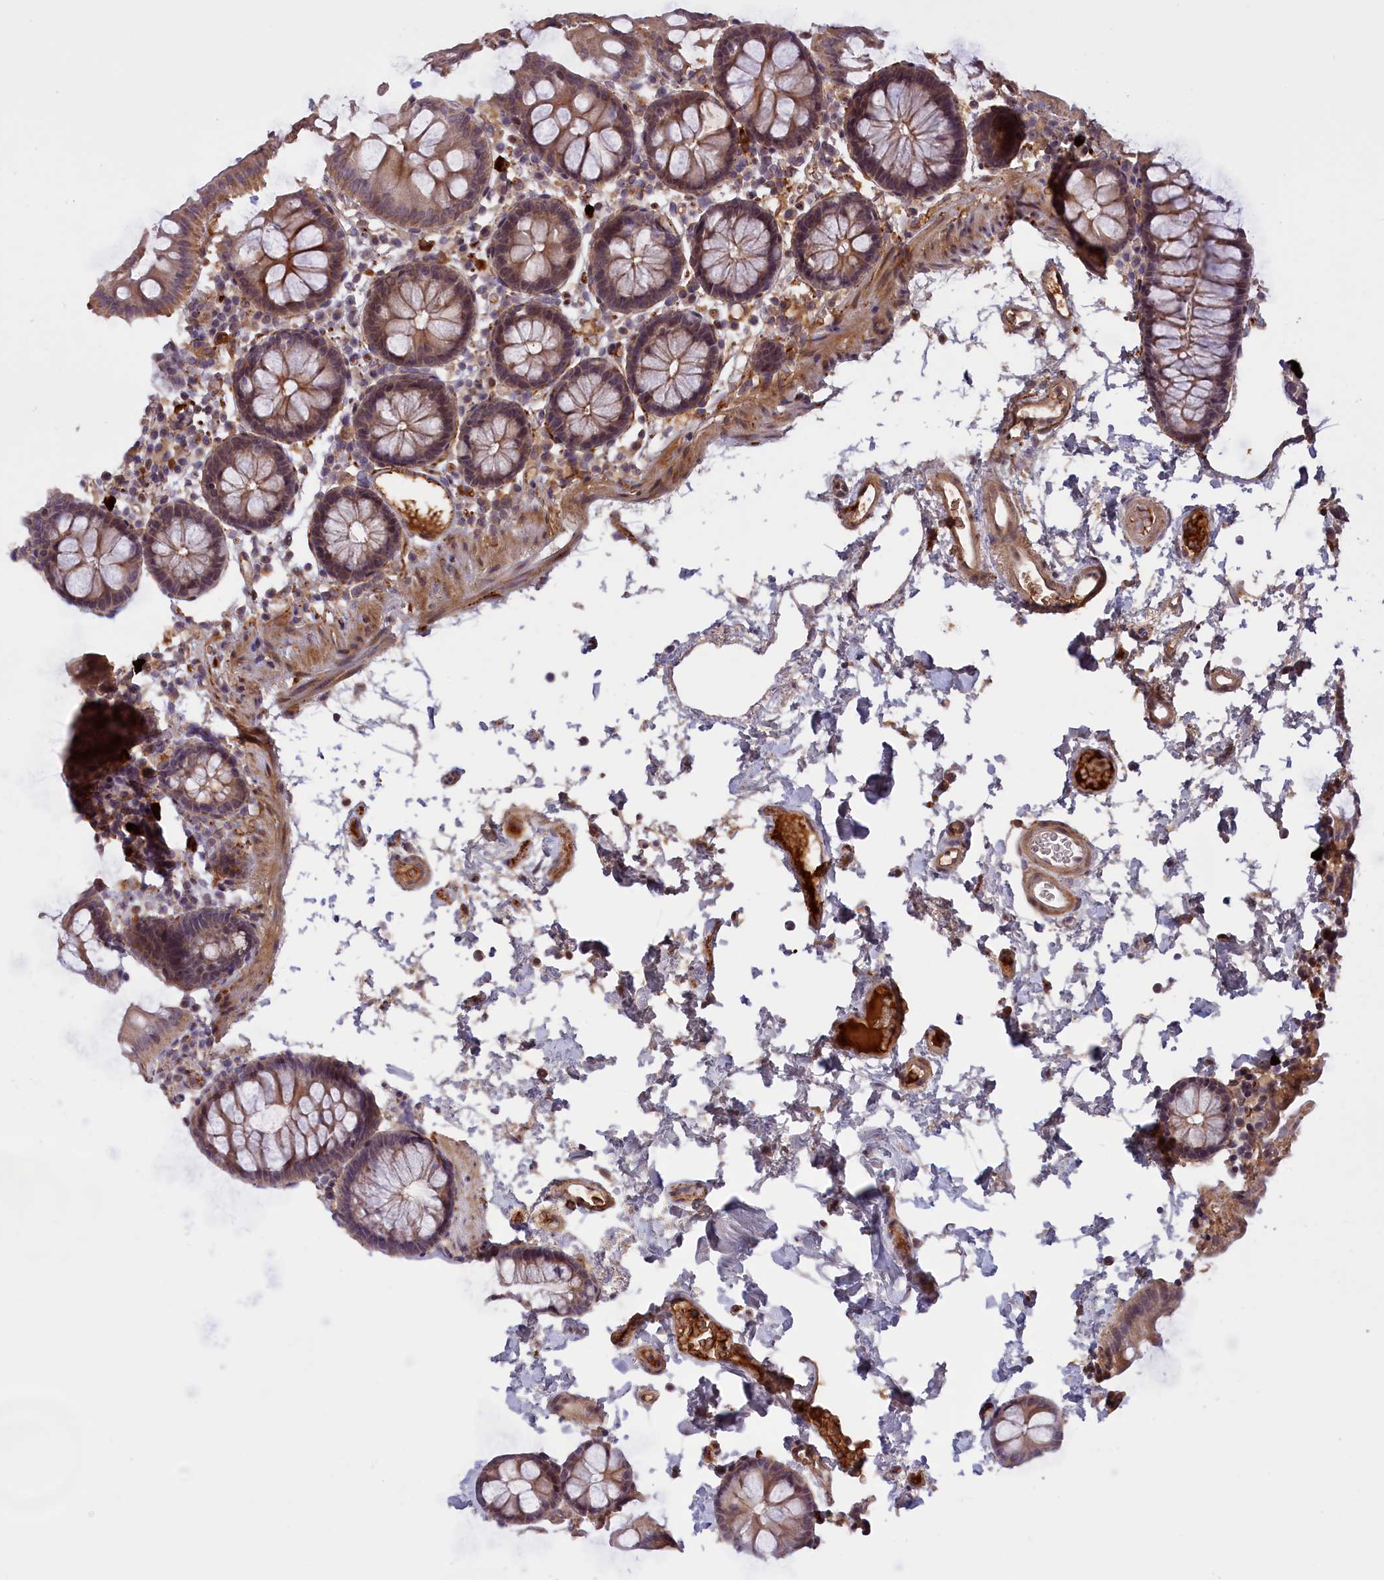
{"staining": {"intensity": "moderate", "quantity": ">75%", "location": "cytoplasmic/membranous"}, "tissue": "colon", "cell_type": "Endothelial cells", "image_type": "normal", "snomed": [{"axis": "morphology", "description": "Normal tissue, NOS"}, {"axis": "topography", "description": "Colon"}], "caption": "Colon was stained to show a protein in brown. There is medium levels of moderate cytoplasmic/membranous expression in about >75% of endothelial cells. The staining is performed using DAB brown chromogen to label protein expression. The nuclei are counter-stained blue using hematoxylin.", "gene": "RRAD", "patient": {"sex": "male", "age": 75}}